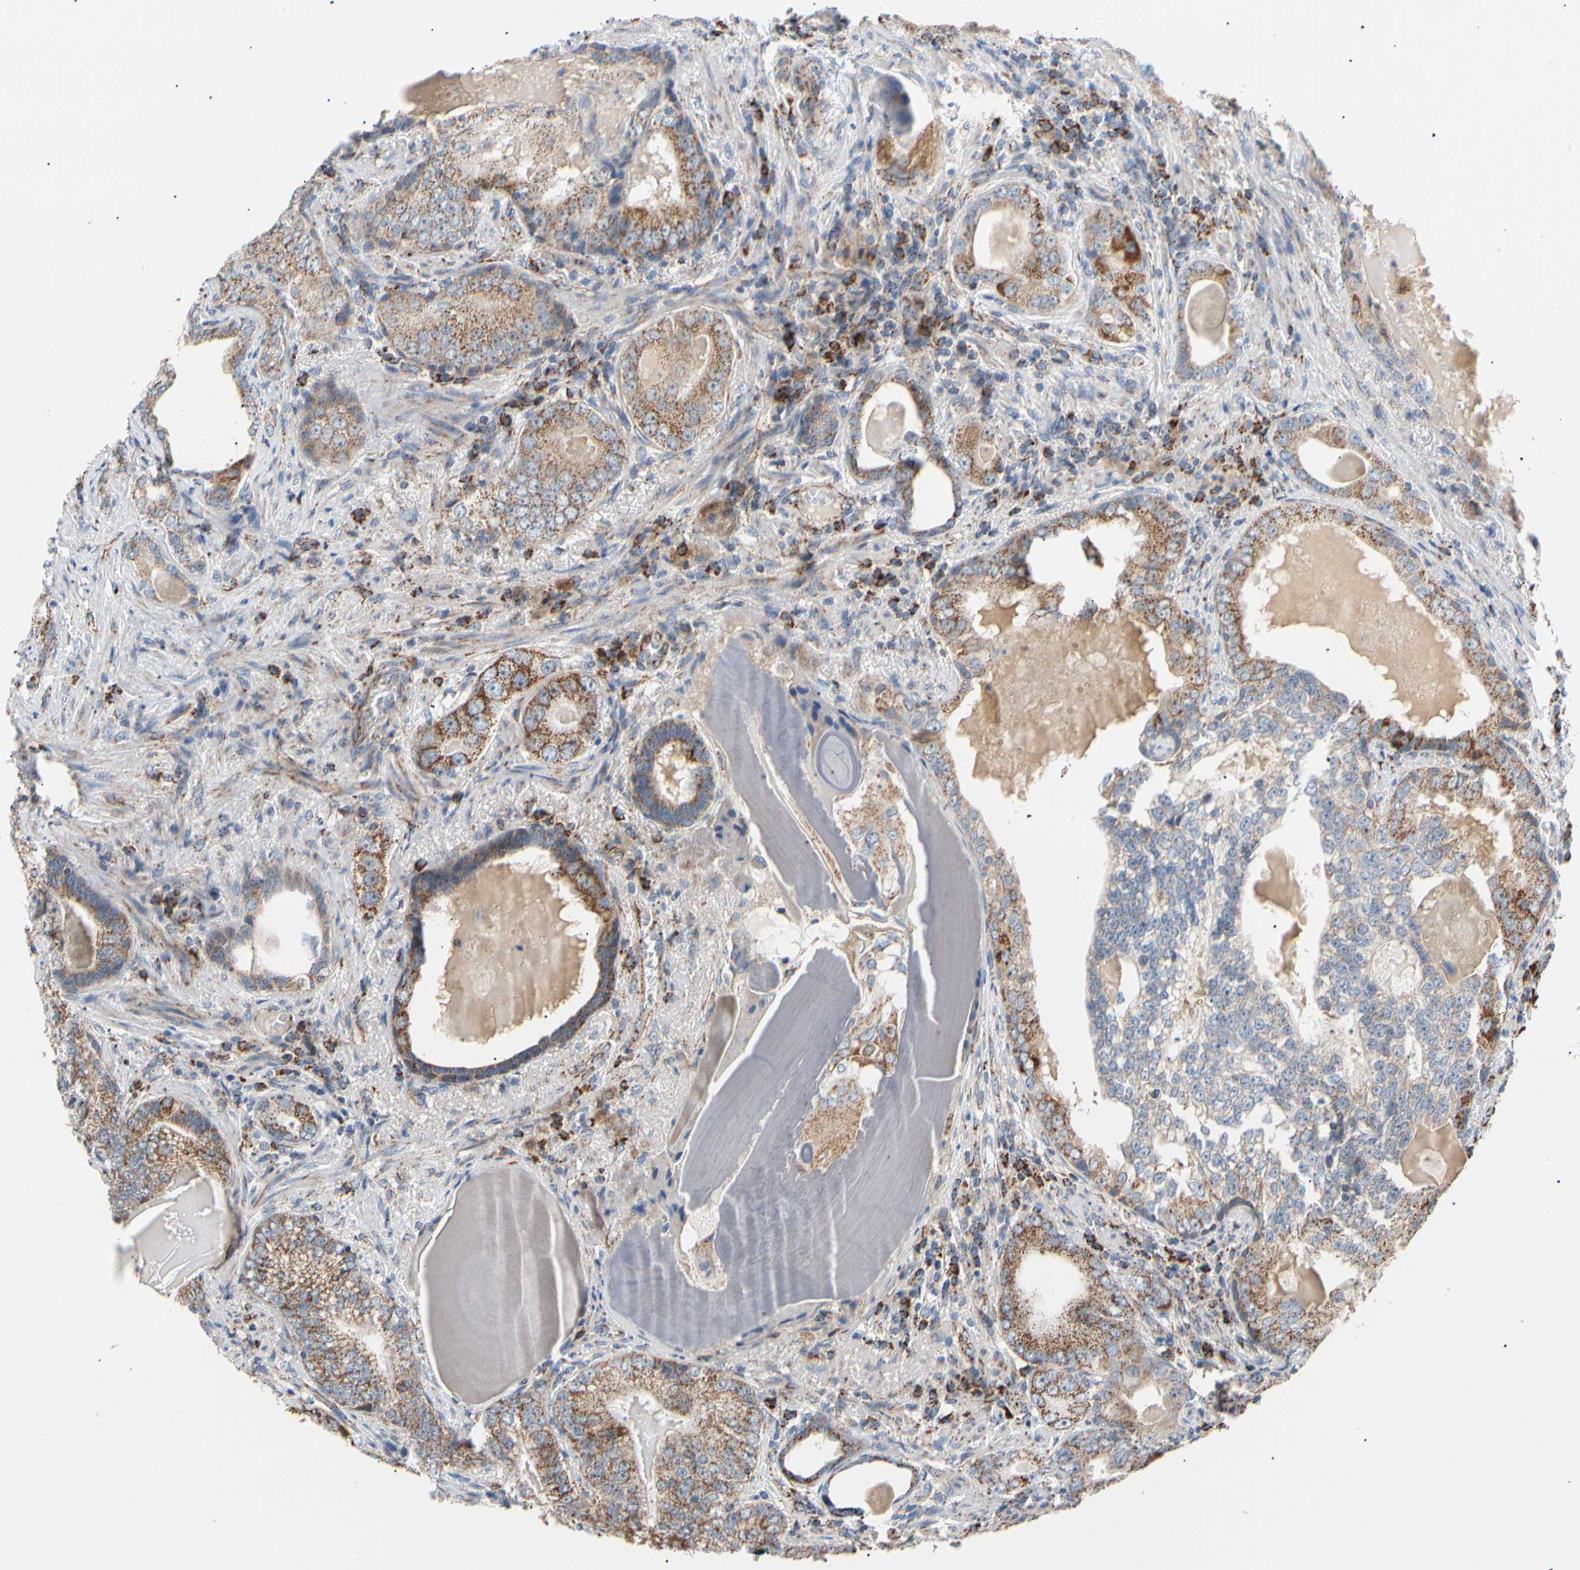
{"staining": {"intensity": "moderate", "quantity": ">75%", "location": "cytoplasmic/membranous"}, "tissue": "prostate cancer", "cell_type": "Tumor cells", "image_type": "cancer", "snomed": [{"axis": "morphology", "description": "Adenocarcinoma, High grade"}, {"axis": "topography", "description": "Prostate"}], "caption": "About >75% of tumor cells in prostate cancer (adenocarcinoma (high-grade)) display moderate cytoplasmic/membranous protein positivity as visualized by brown immunohistochemical staining.", "gene": "ACAT1", "patient": {"sex": "male", "age": 66}}